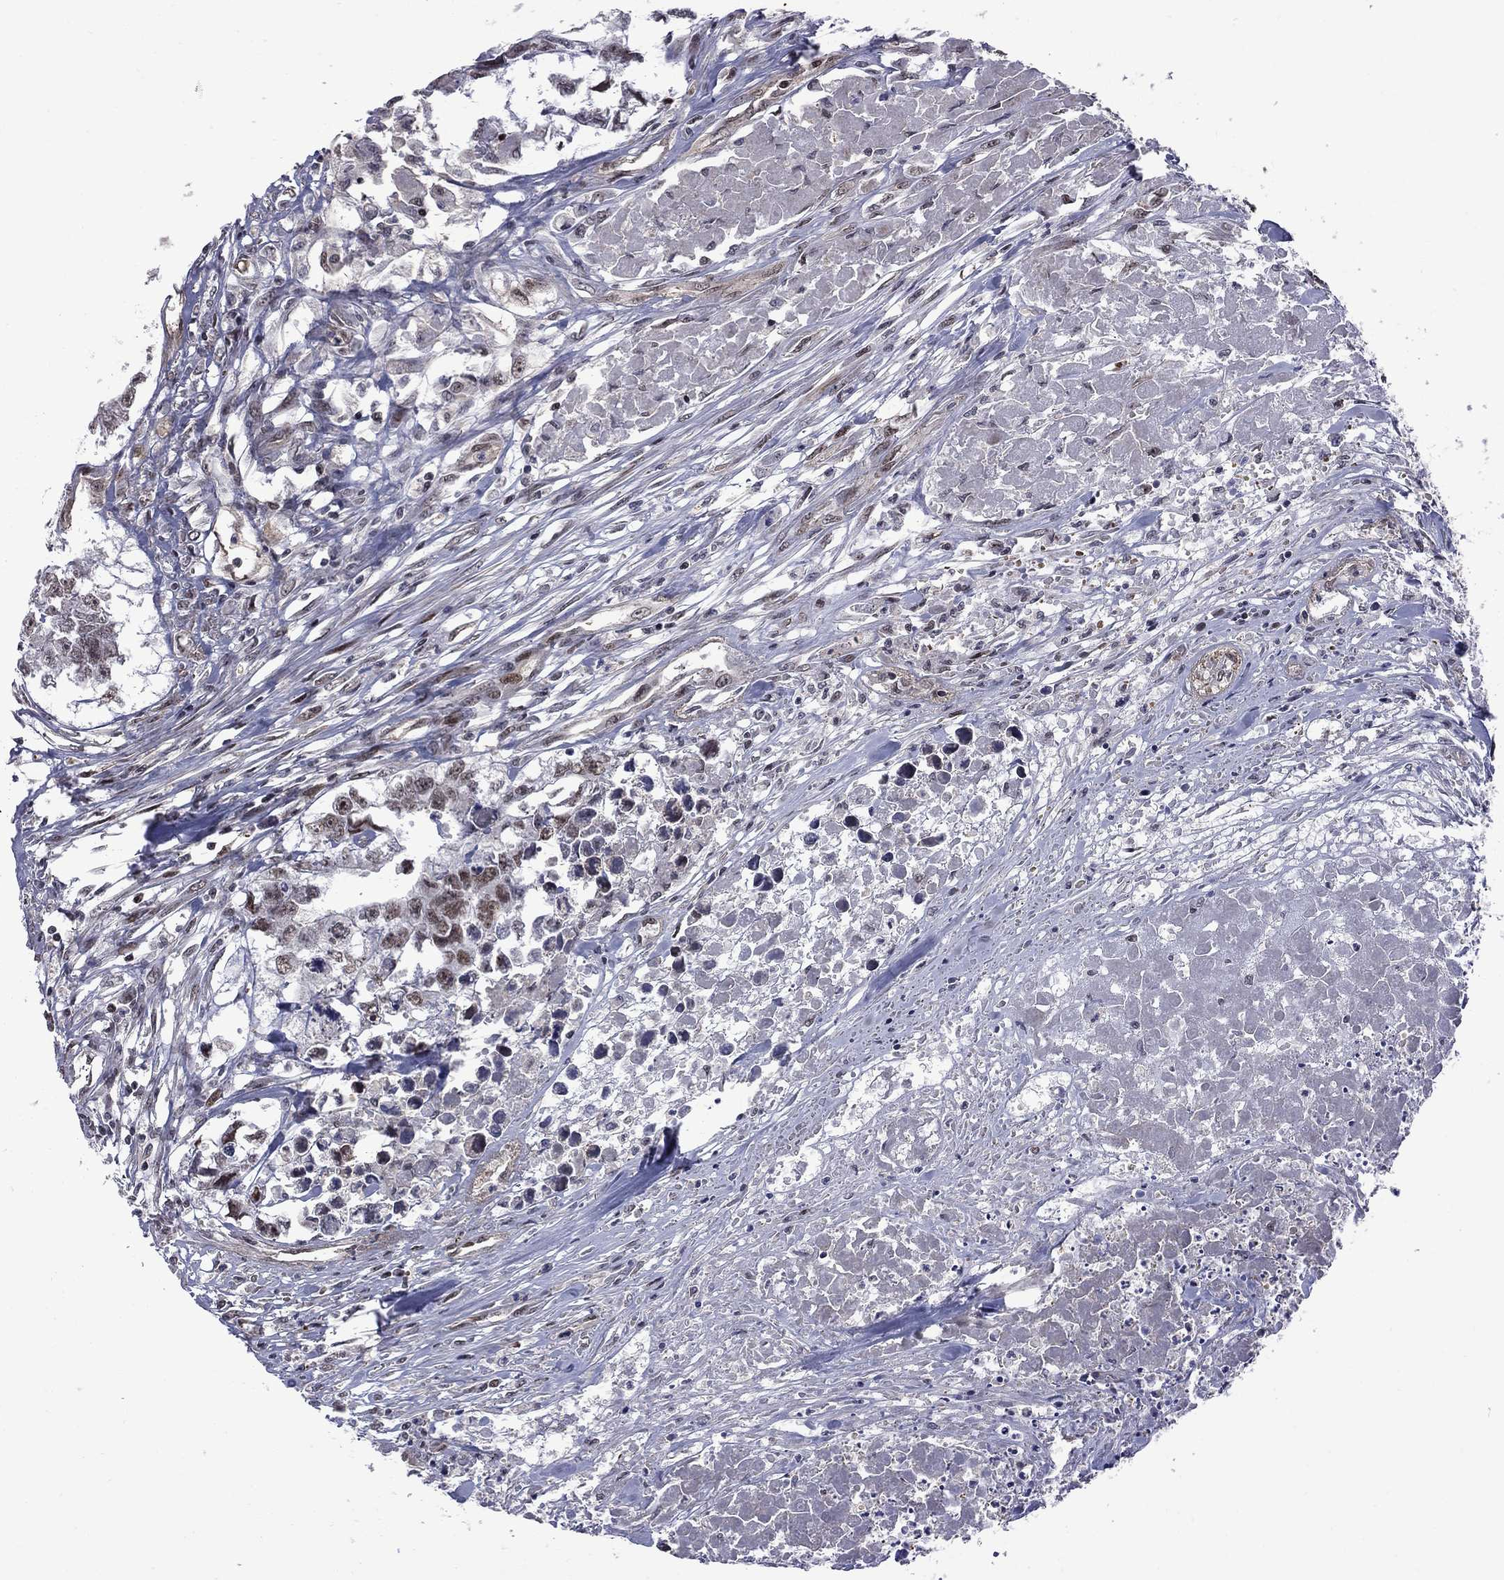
{"staining": {"intensity": "moderate", "quantity": "25%-75%", "location": "nuclear"}, "tissue": "testis cancer", "cell_type": "Tumor cells", "image_type": "cancer", "snomed": [{"axis": "morphology", "description": "Carcinoma, Embryonal, NOS"}, {"axis": "morphology", "description": "Teratoma, malignant, NOS"}, {"axis": "topography", "description": "Testis"}], "caption": "This is an image of immunohistochemistry (IHC) staining of malignant teratoma (testis), which shows moderate staining in the nuclear of tumor cells.", "gene": "BRF1", "patient": {"sex": "male", "age": 44}}